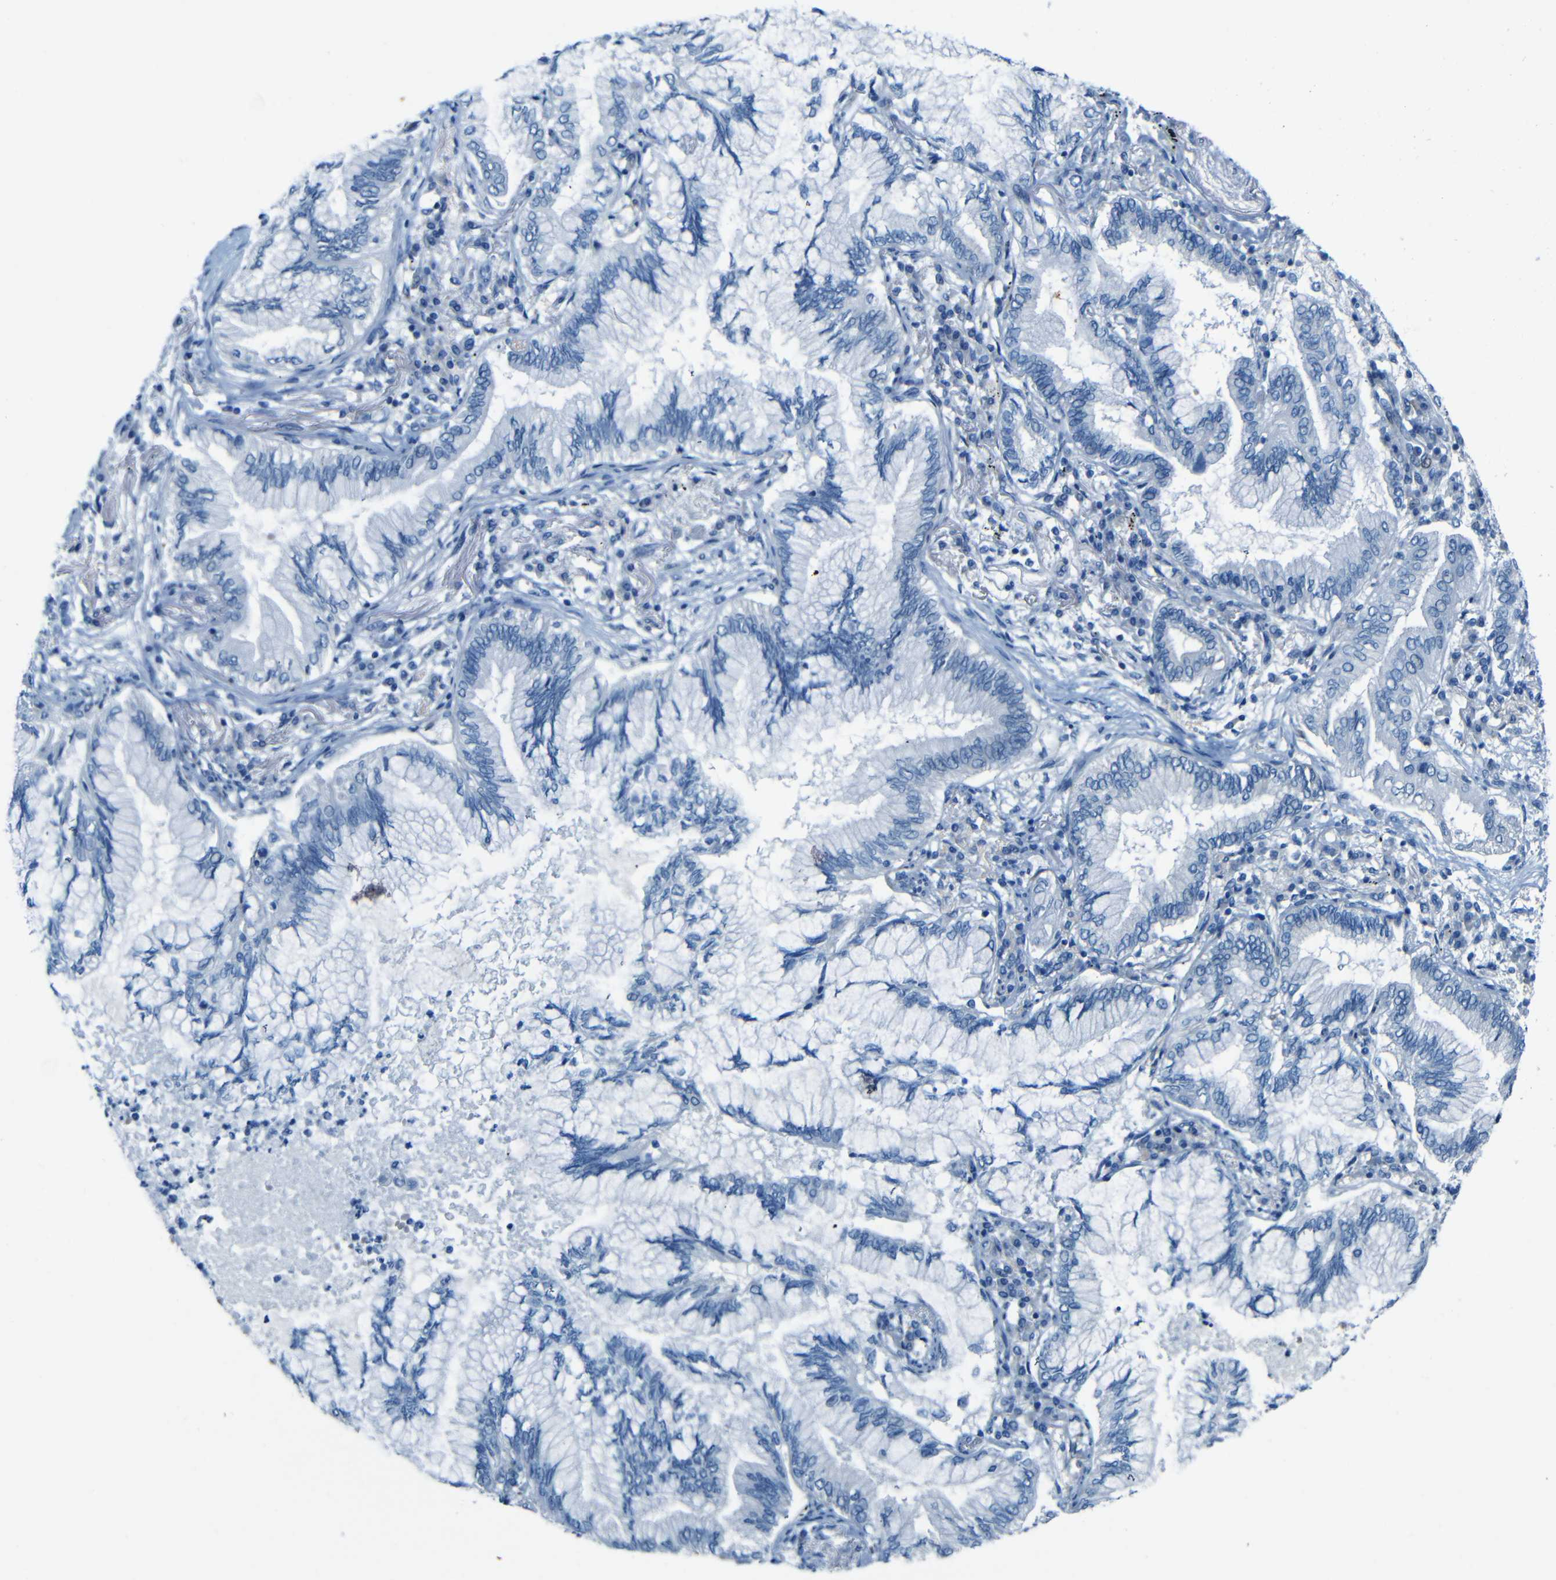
{"staining": {"intensity": "negative", "quantity": "none", "location": "none"}, "tissue": "lung cancer", "cell_type": "Tumor cells", "image_type": "cancer", "snomed": [{"axis": "morphology", "description": "Normal tissue, NOS"}, {"axis": "morphology", "description": "Adenocarcinoma, NOS"}, {"axis": "topography", "description": "Bronchus"}, {"axis": "topography", "description": "Lung"}], "caption": "This is a micrograph of immunohistochemistry (IHC) staining of lung cancer, which shows no expression in tumor cells.", "gene": "MAP2", "patient": {"sex": "female", "age": 70}}